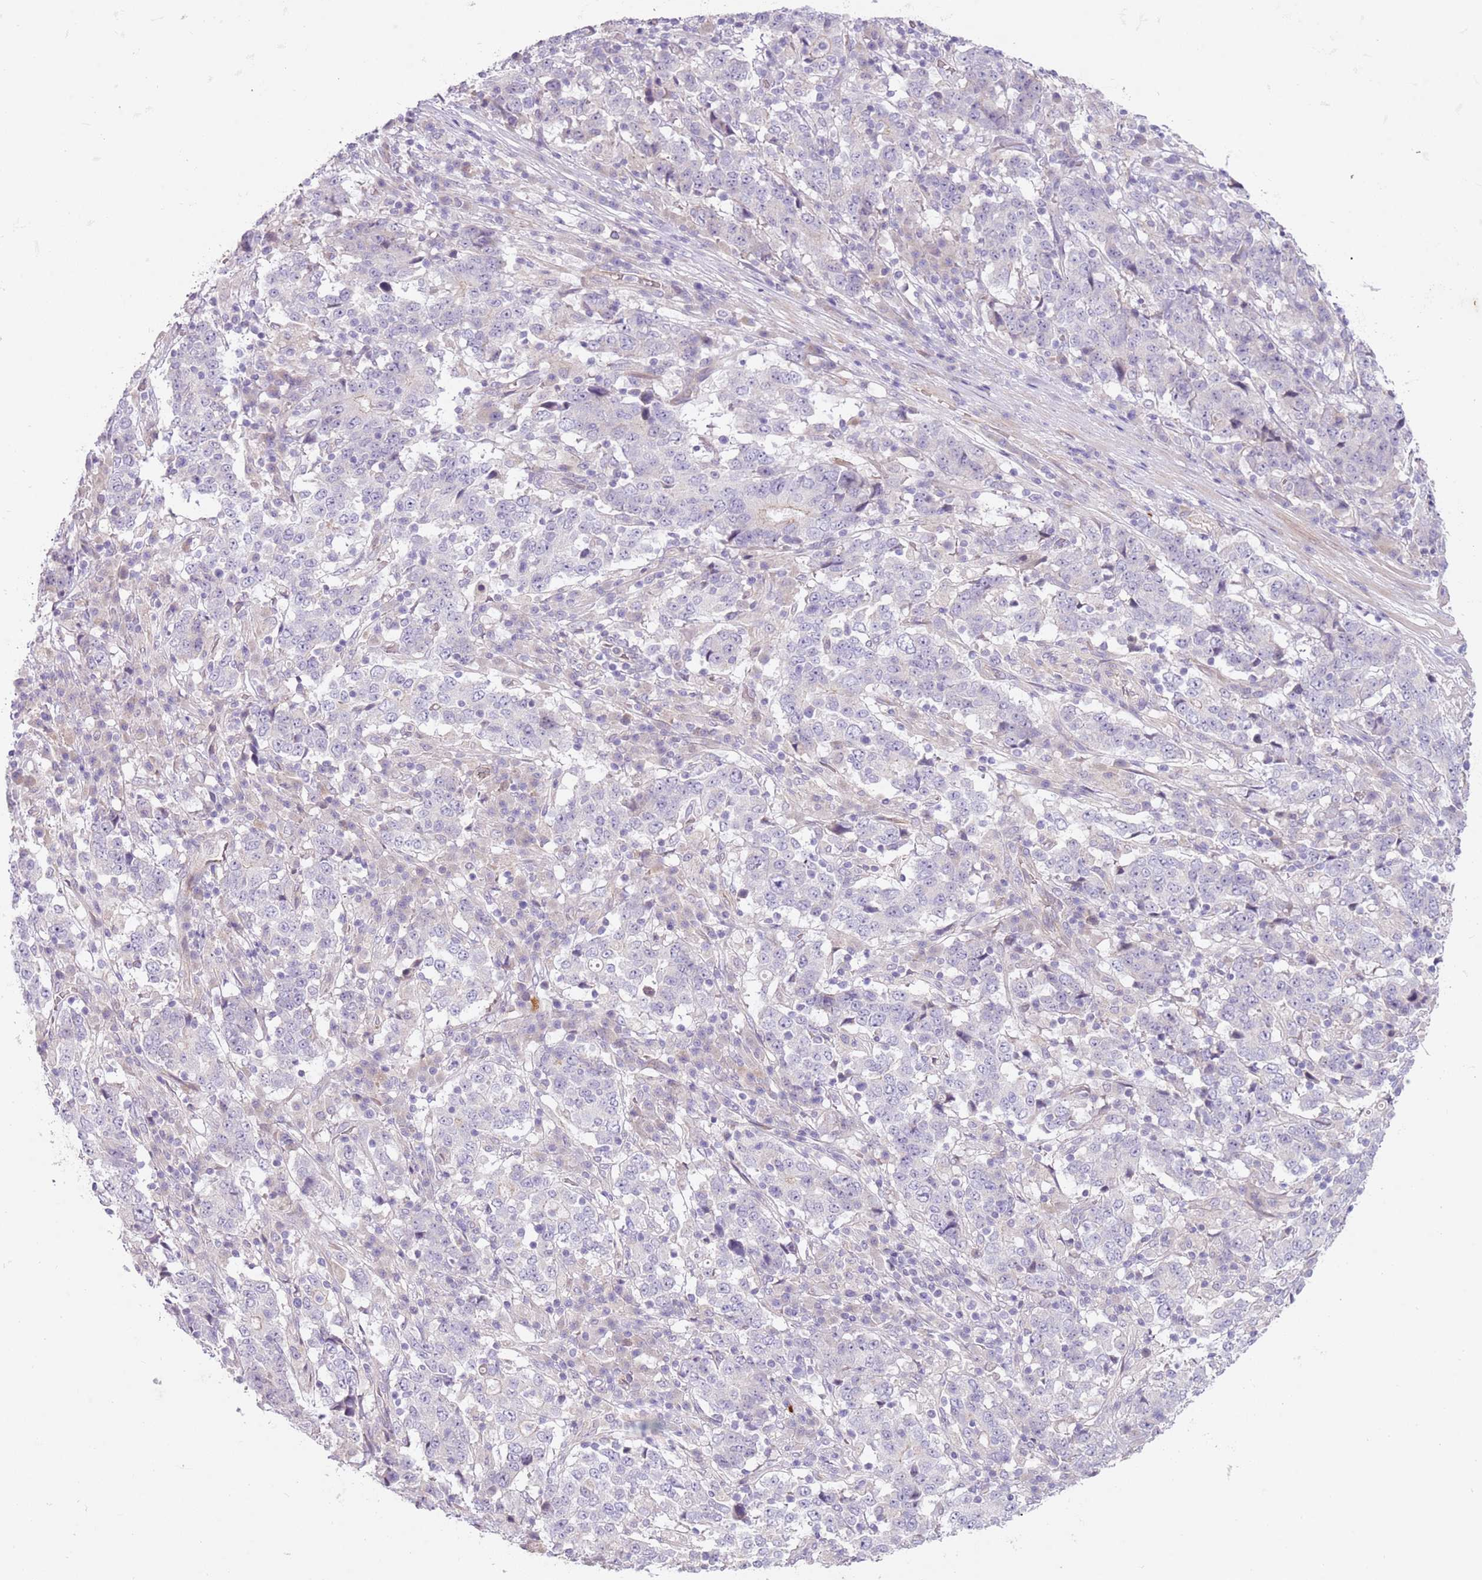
{"staining": {"intensity": "negative", "quantity": "none", "location": "none"}, "tissue": "stomach cancer", "cell_type": "Tumor cells", "image_type": "cancer", "snomed": [{"axis": "morphology", "description": "Adenocarcinoma, NOS"}, {"axis": "topography", "description": "Stomach"}], "caption": "Stomach cancer (adenocarcinoma) was stained to show a protein in brown. There is no significant positivity in tumor cells.", "gene": "MRO", "patient": {"sex": "male", "age": 59}}